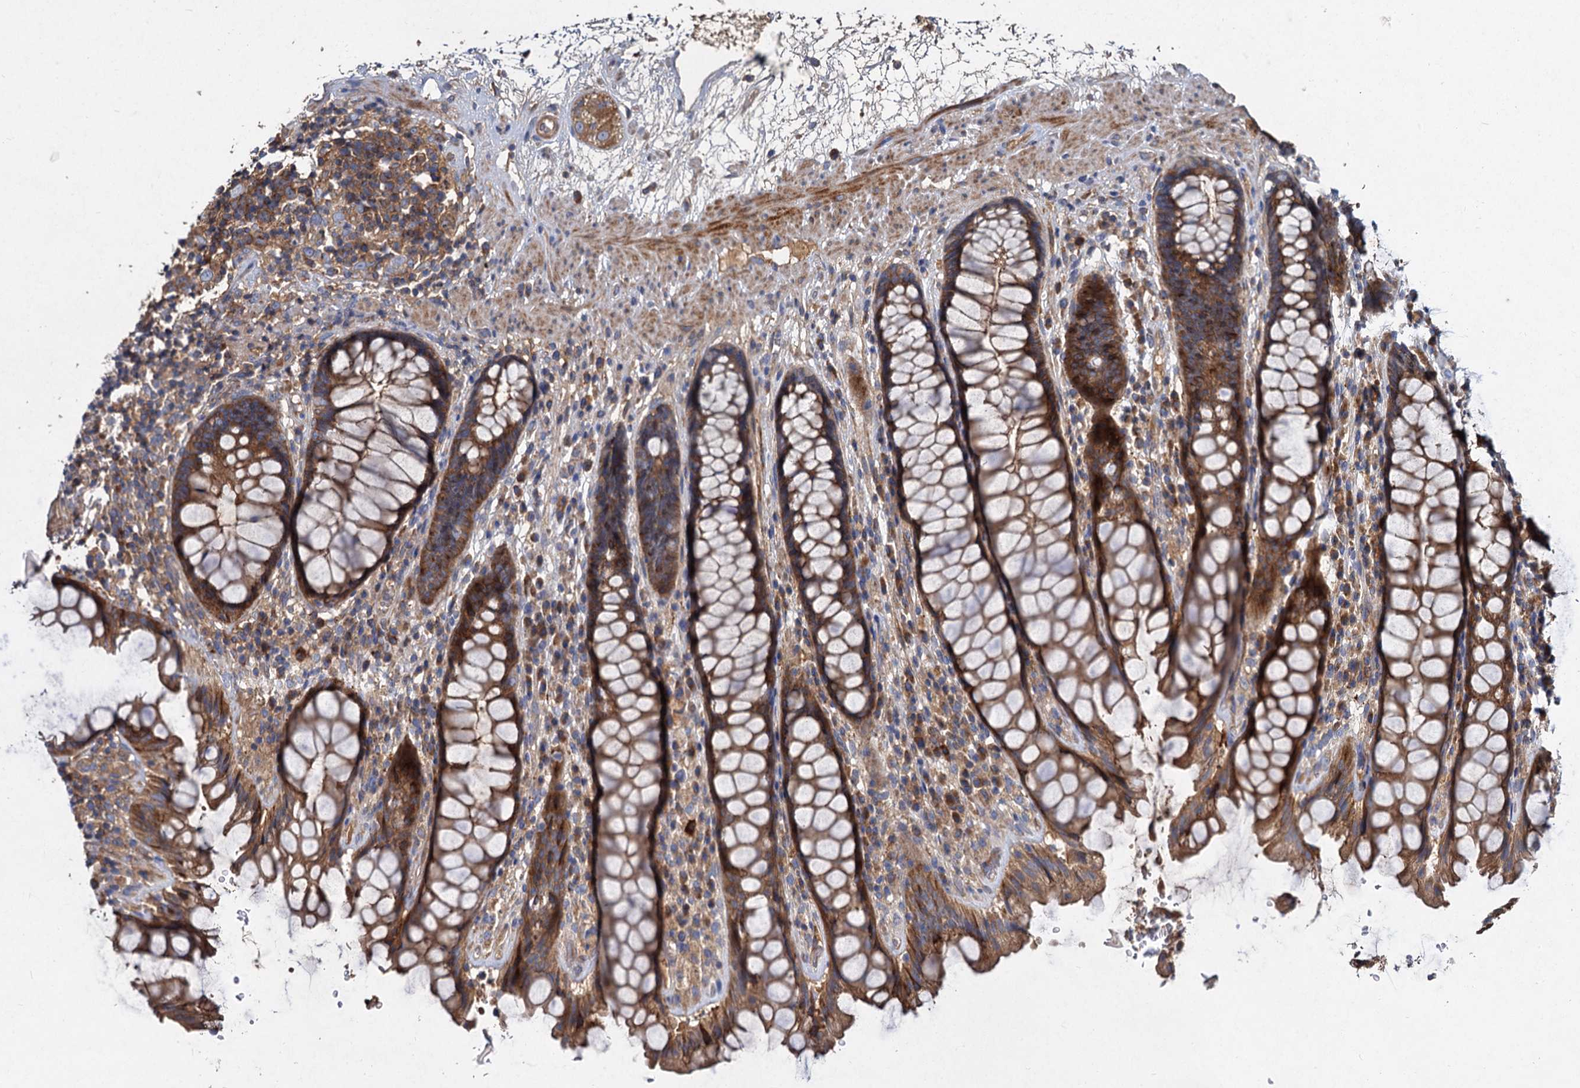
{"staining": {"intensity": "strong", "quantity": ">75%", "location": "cytoplasmic/membranous"}, "tissue": "rectum", "cell_type": "Glandular cells", "image_type": "normal", "snomed": [{"axis": "morphology", "description": "Normal tissue, NOS"}, {"axis": "topography", "description": "Rectum"}], "caption": "The photomicrograph reveals immunohistochemical staining of unremarkable rectum. There is strong cytoplasmic/membranous staining is seen in about >75% of glandular cells. (brown staining indicates protein expression, while blue staining denotes nuclei).", "gene": "ALKBH7", "patient": {"sex": "male", "age": 64}}